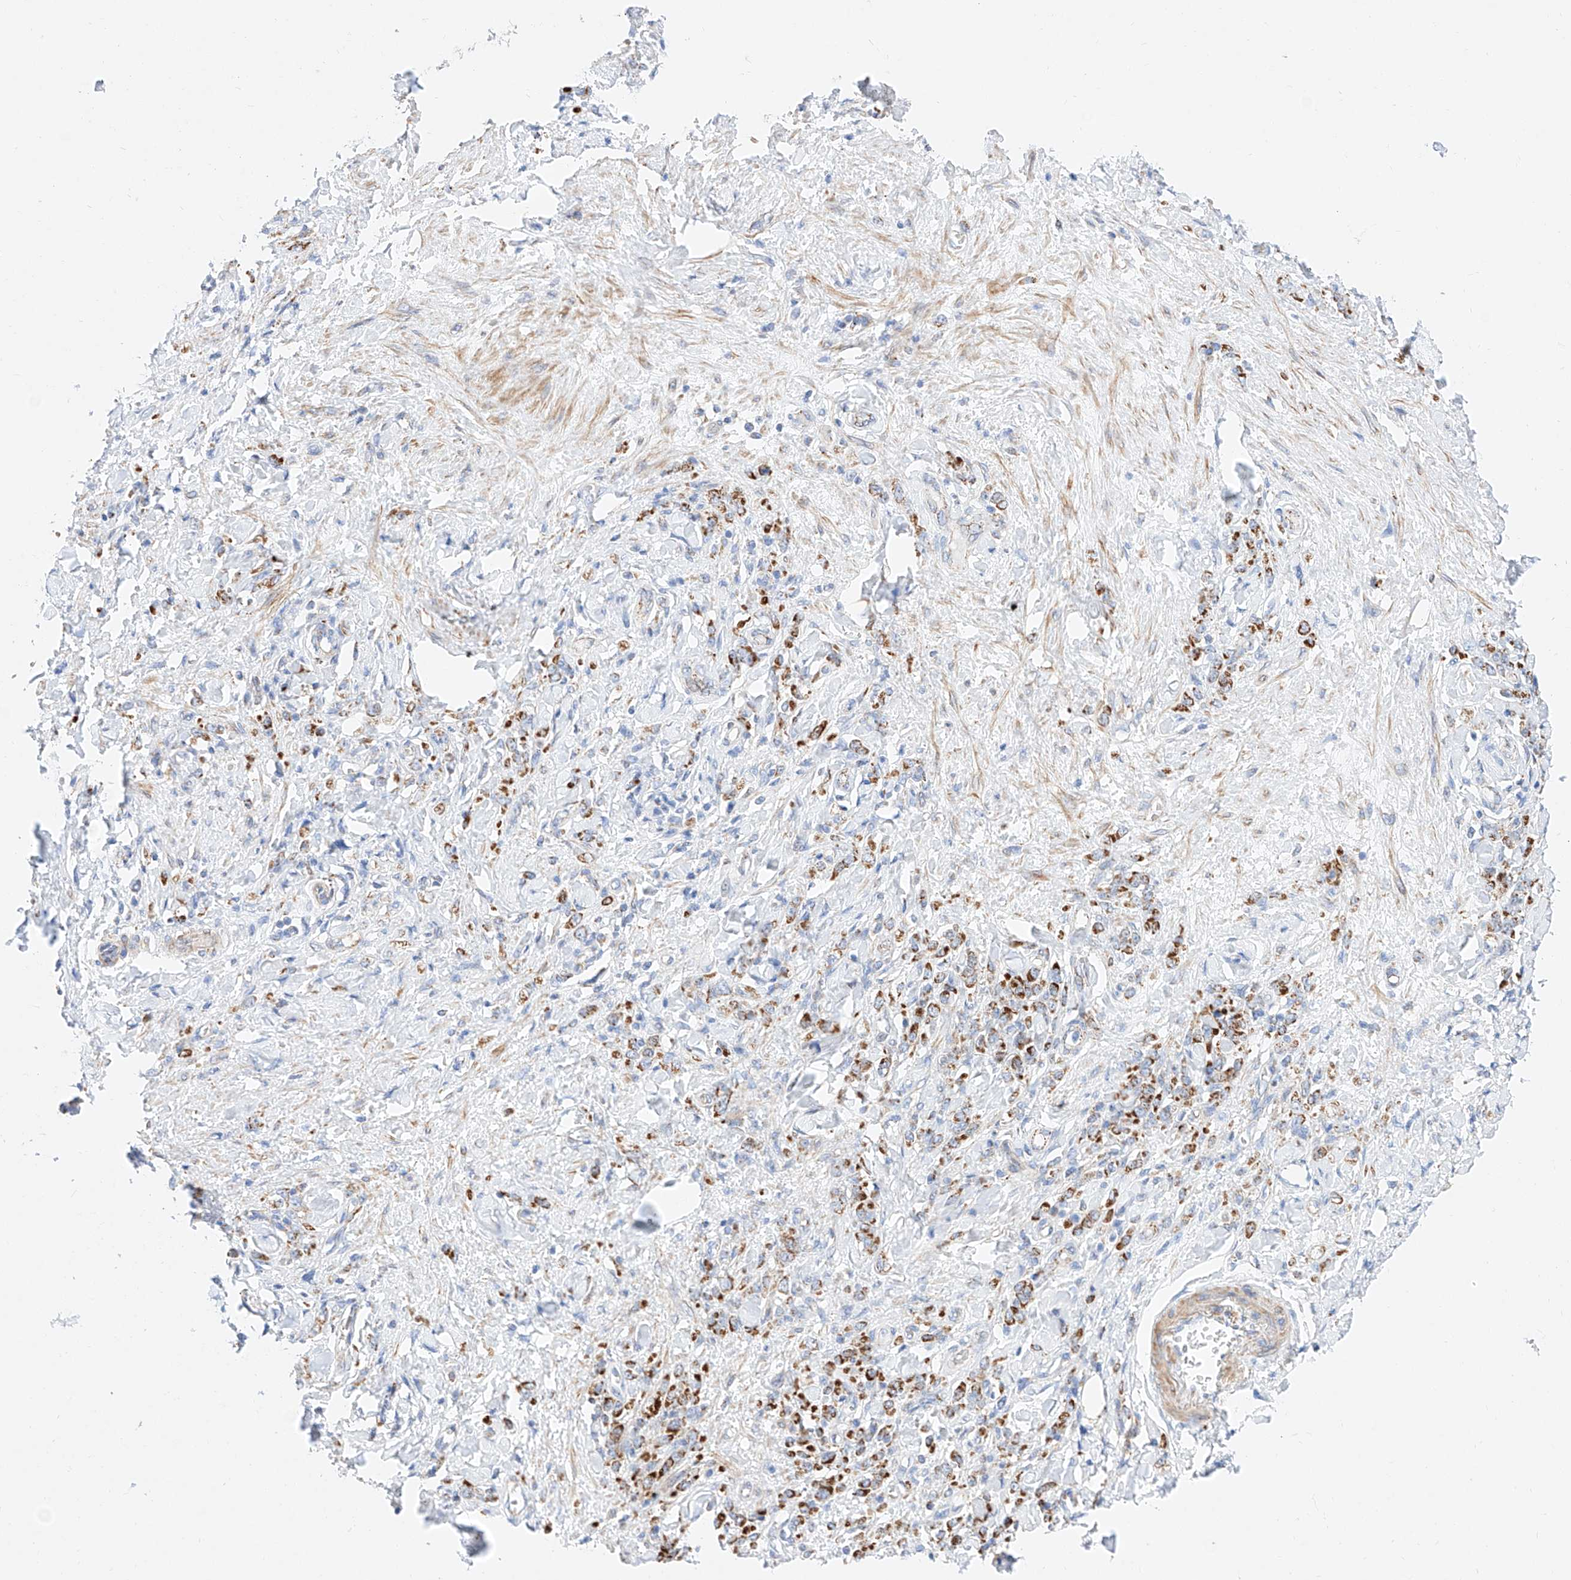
{"staining": {"intensity": "strong", "quantity": ">75%", "location": "cytoplasmic/membranous"}, "tissue": "stomach cancer", "cell_type": "Tumor cells", "image_type": "cancer", "snomed": [{"axis": "morphology", "description": "Normal tissue, NOS"}, {"axis": "morphology", "description": "Adenocarcinoma, NOS"}, {"axis": "topography", "description": "Stomach"}], "caption": "IHC of human adenocarcinoma (stomach) displays high levels of strong cytoplasmic/membranous staining in approximately >75% of tumor cells. (Brightfield microscopy of DAB IHC at high magnification).", "gene": "C6orf62", "patient": {"sex": "male", "age": 82}}